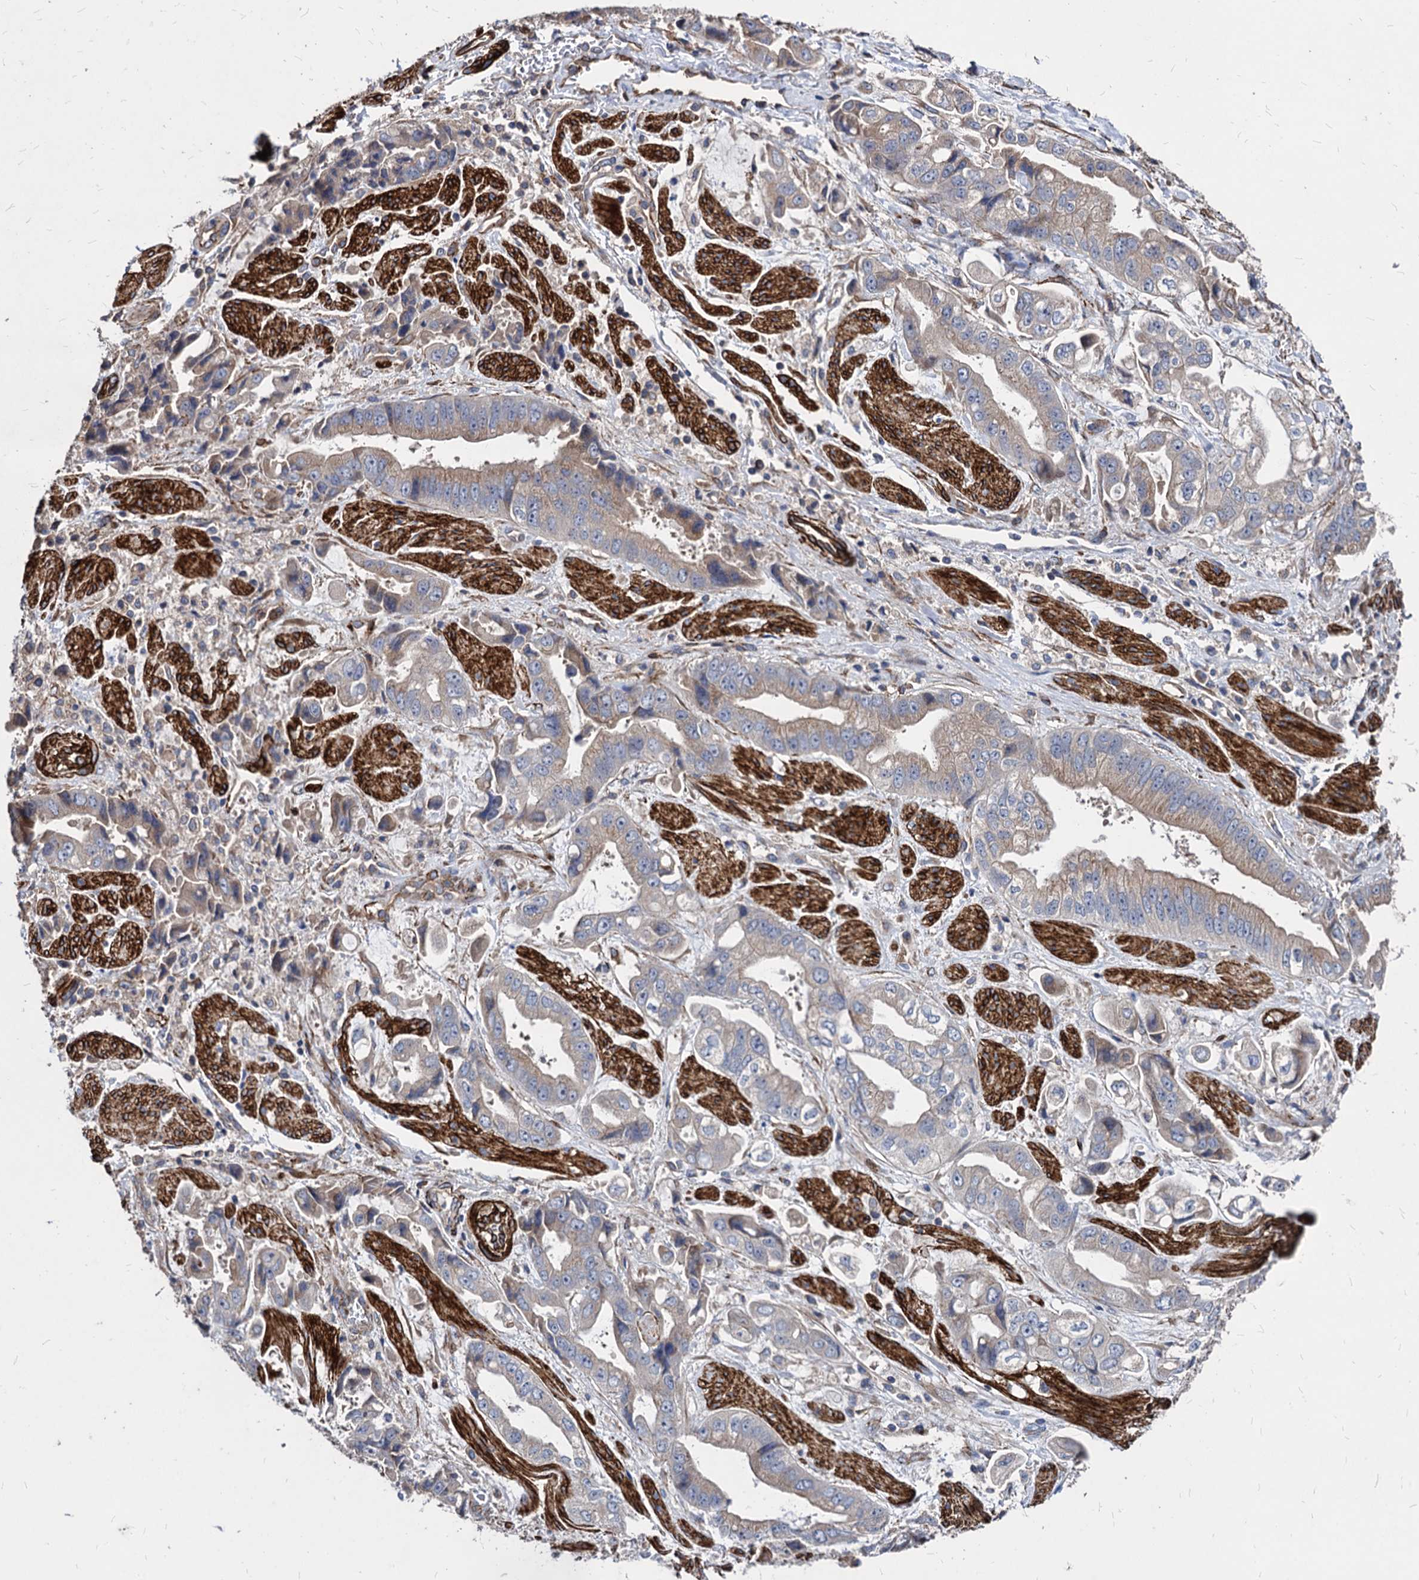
{"staining": {"intensity": "weak", "quantity": "25%-75%", "location": "cytoplasmic/membranous"}, "tissue": "stomach cancer", "cell_type": "Tumor cells", "image_type": "cancer", "snomed": [{"axis": "morphology", "description": "Adenocarcinoma, NOS"}, {"axis": "topography", "description": "Stomach"}], "caption": "An immunohistochemistry image of tumor tissue is shown. Protein staining in brown labels weak cytoplasmic/membranous positivity in stomach cancer (adenocarcinoma) within tumor cells.", "gene": "WDR11", "patient": {"sex": "male", "age": 62}}